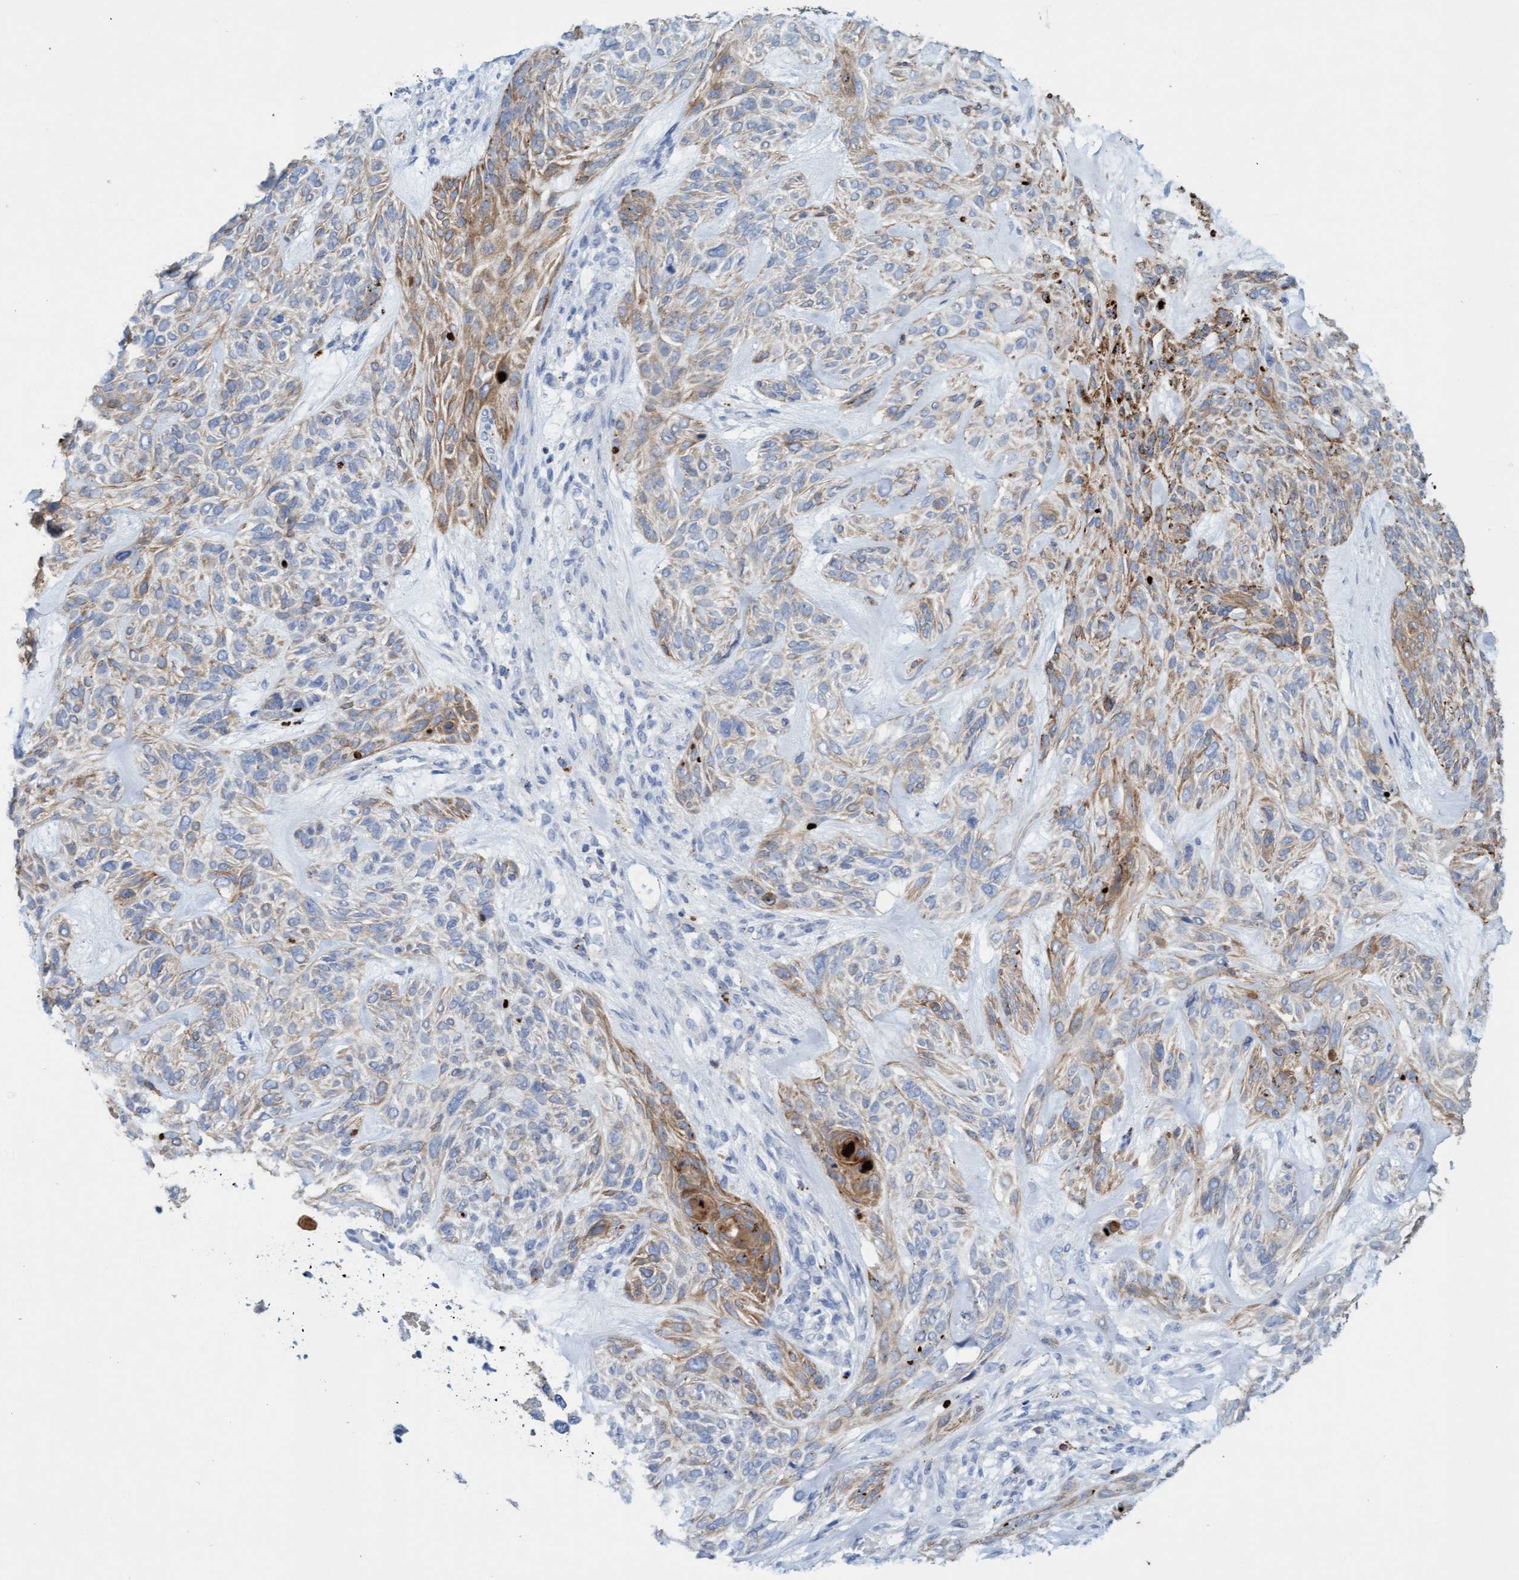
{"staining": {"intensity": "weak", "quantity": ">75%", "location": "cytoplasmic/membranous"}, "tissue": "skin cancer", "cell_type": "Tumor cells", "image_type": "cancer", "snomed": [{"axis": "morphology", "description": "Basal cell carcinoma"}, {"axis": "topography", "description": "Skin"}], "caption": "There is low levels of weak cytoplasmic/membranous positivity in tumor cells of skin basal cell carcinoma, as demonstrated by immunohistochemical staining (brown color).", "gene": "SGSH", "patient": {"sex": "male", "age": 55}}